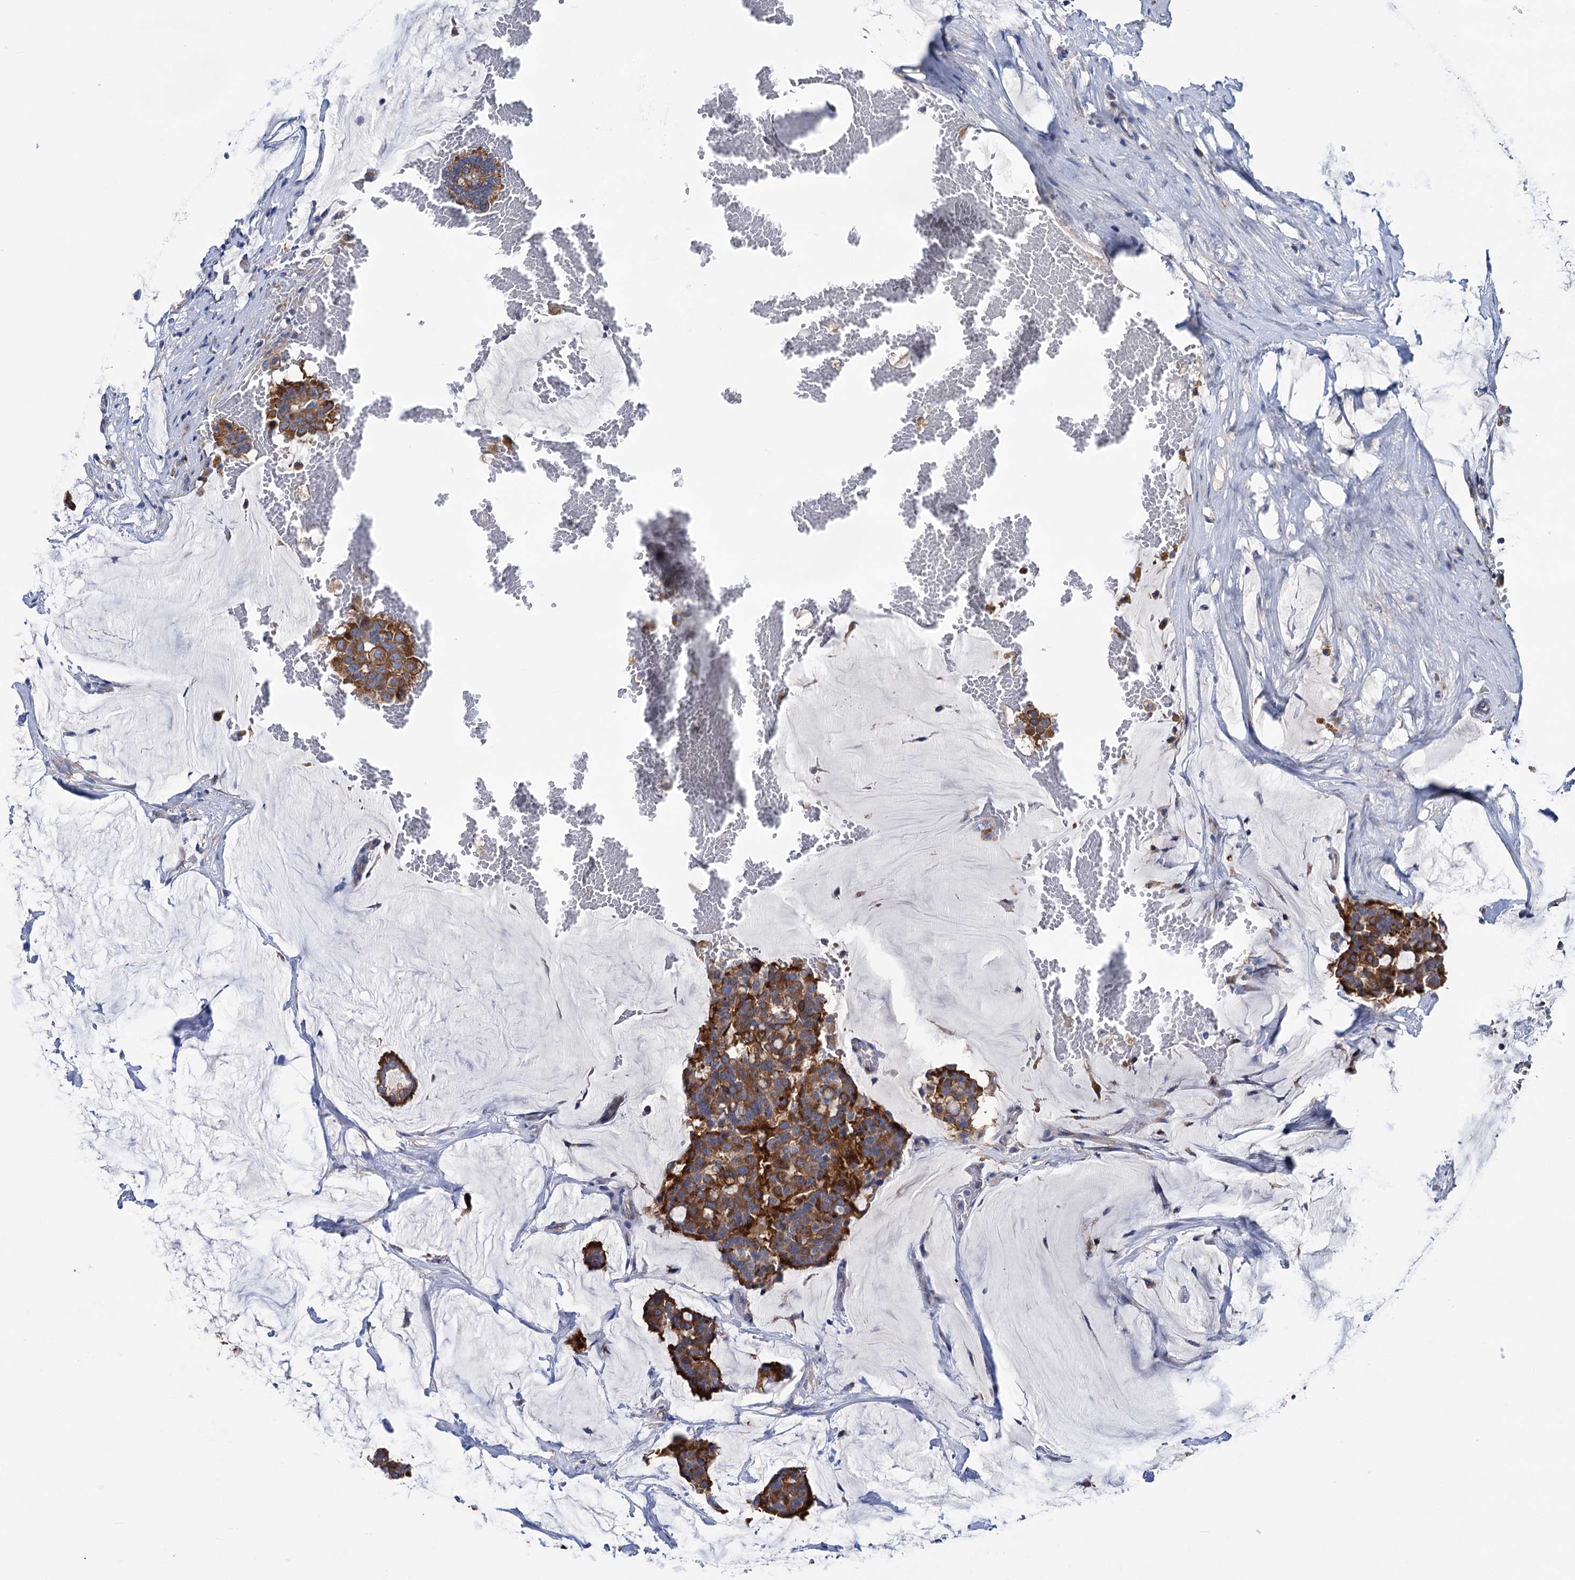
{"staining": {"intensity": "strong", "quantity": ">75%", "location": "cytoplasmic/membranous"}, "tissue": "breast cancer", "cell_type": "Tumor cells", "image_type": "cancer", "snomed": [{"axis": "morphology", "description": "Duct carcinoma"}, {"axis": "topography", "description": "Breast"}], "caption": "IHC staining of infiltrating ductal carcinoma (breast), which reveals high levels of strong cytoplasmic/membranous expression in about >75% of tumor cells indicating strong cytoplasmic/membranous protein expression. The staining was performed using DAB (brown) for protein detection and nuclei were counterstained in hematoxylin (blue).", "gene": "ZNRD2", "patient": {"sex": "female", "age": 93}}